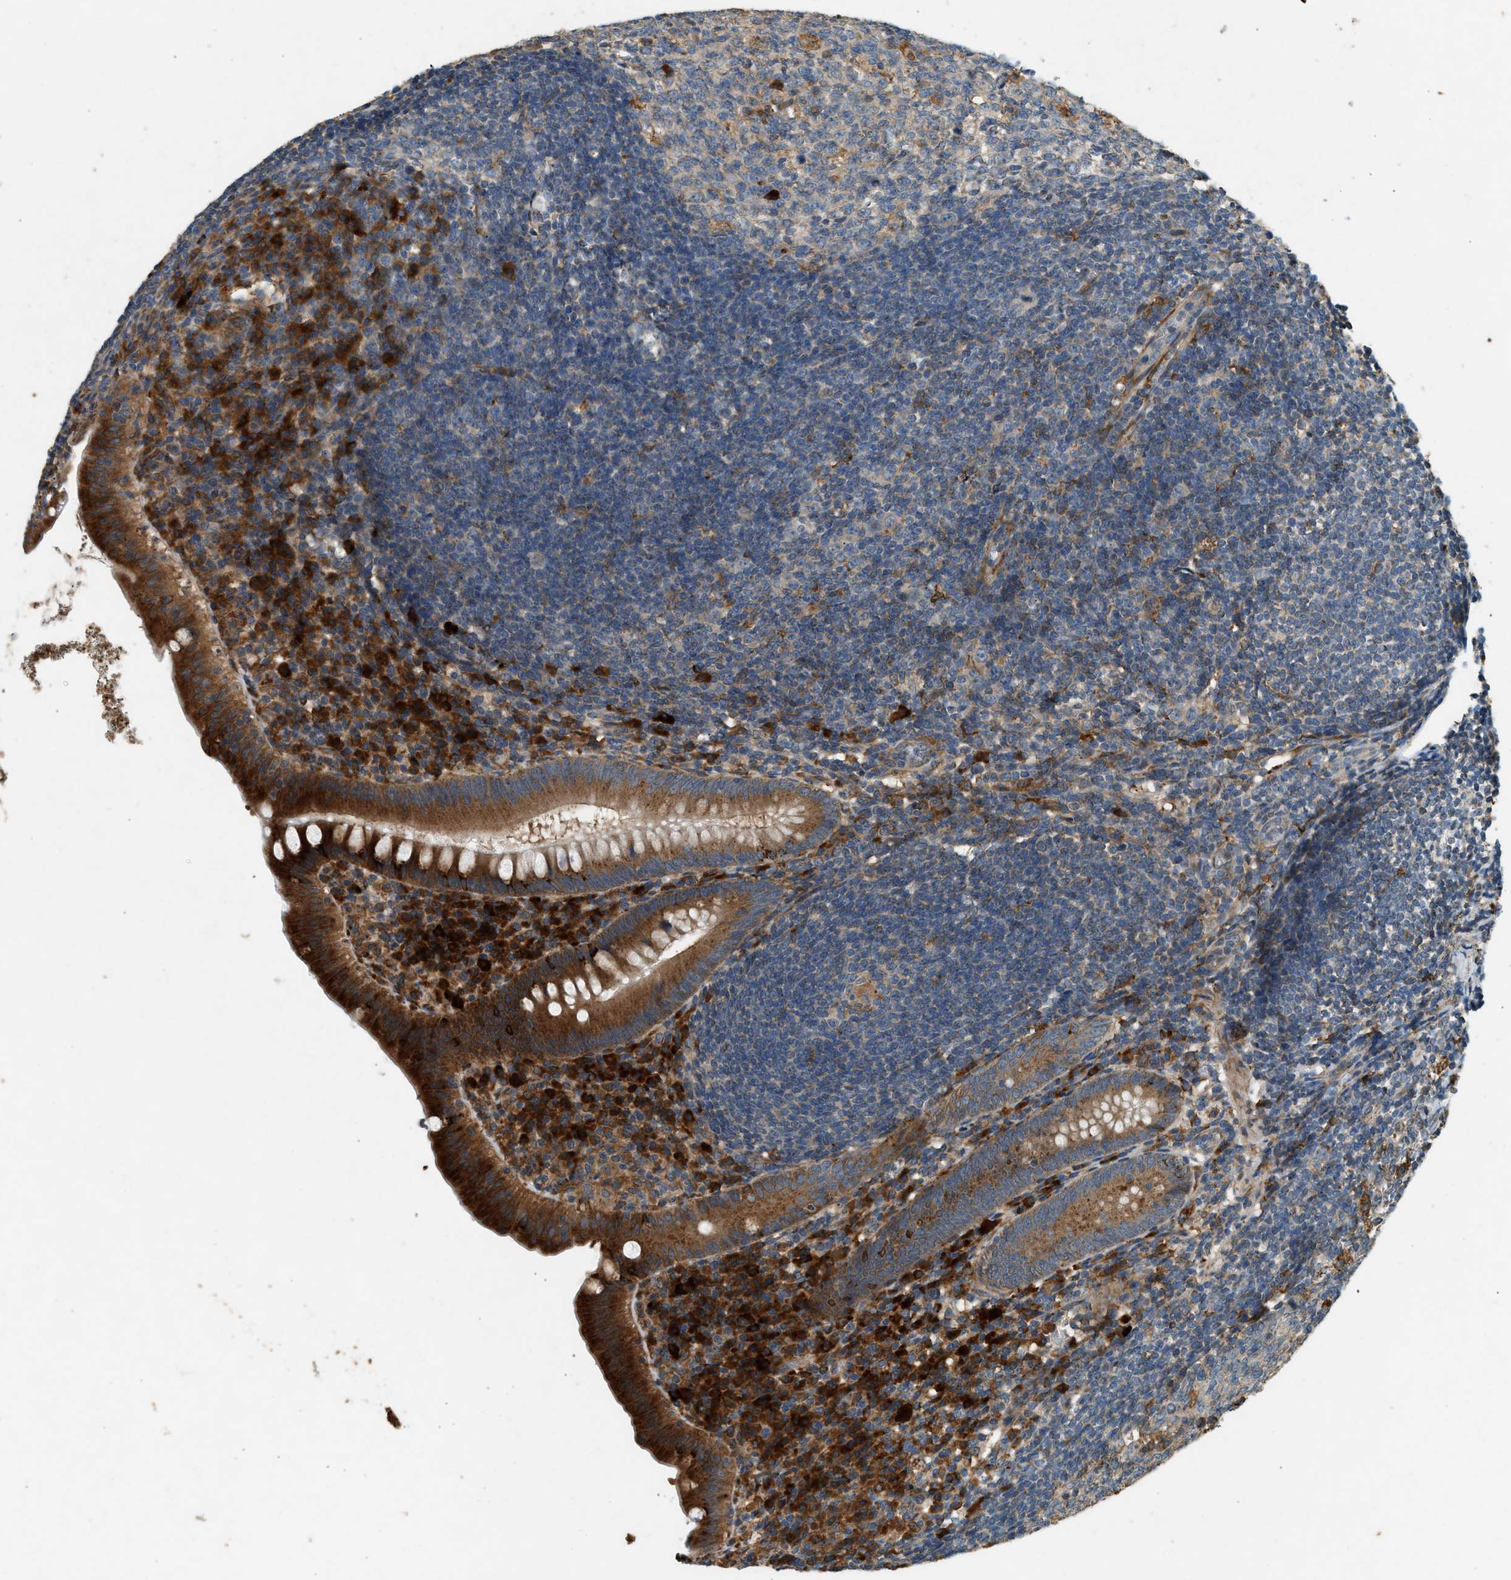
{"staining": {"intensity": "strong", "quantity": ">75%", "location": "cytoplasmic/membranous"}, "tissue": "appendix", "cell_type": "Glandular cells", "image_type": "normal", "snomed": [{"axis": "morphology", "description": "Normal tissue, NOS"}, {"axis": "topography", "description": "Appendix"}], "caption": "Appendix stained with DAB immunohistochemistry (IHC) reveals high levels of strong cytoplasmic/membranous positivity in approximately >75% of glandular cells. The staining was performed using DAB (3,3'-diaminobenzidine), with brown indicating positive protein expression. Nuclei are stained blue with hematoxylin.", "gene": "CTSB", "patient": {"sex": "male", "age": 56}}